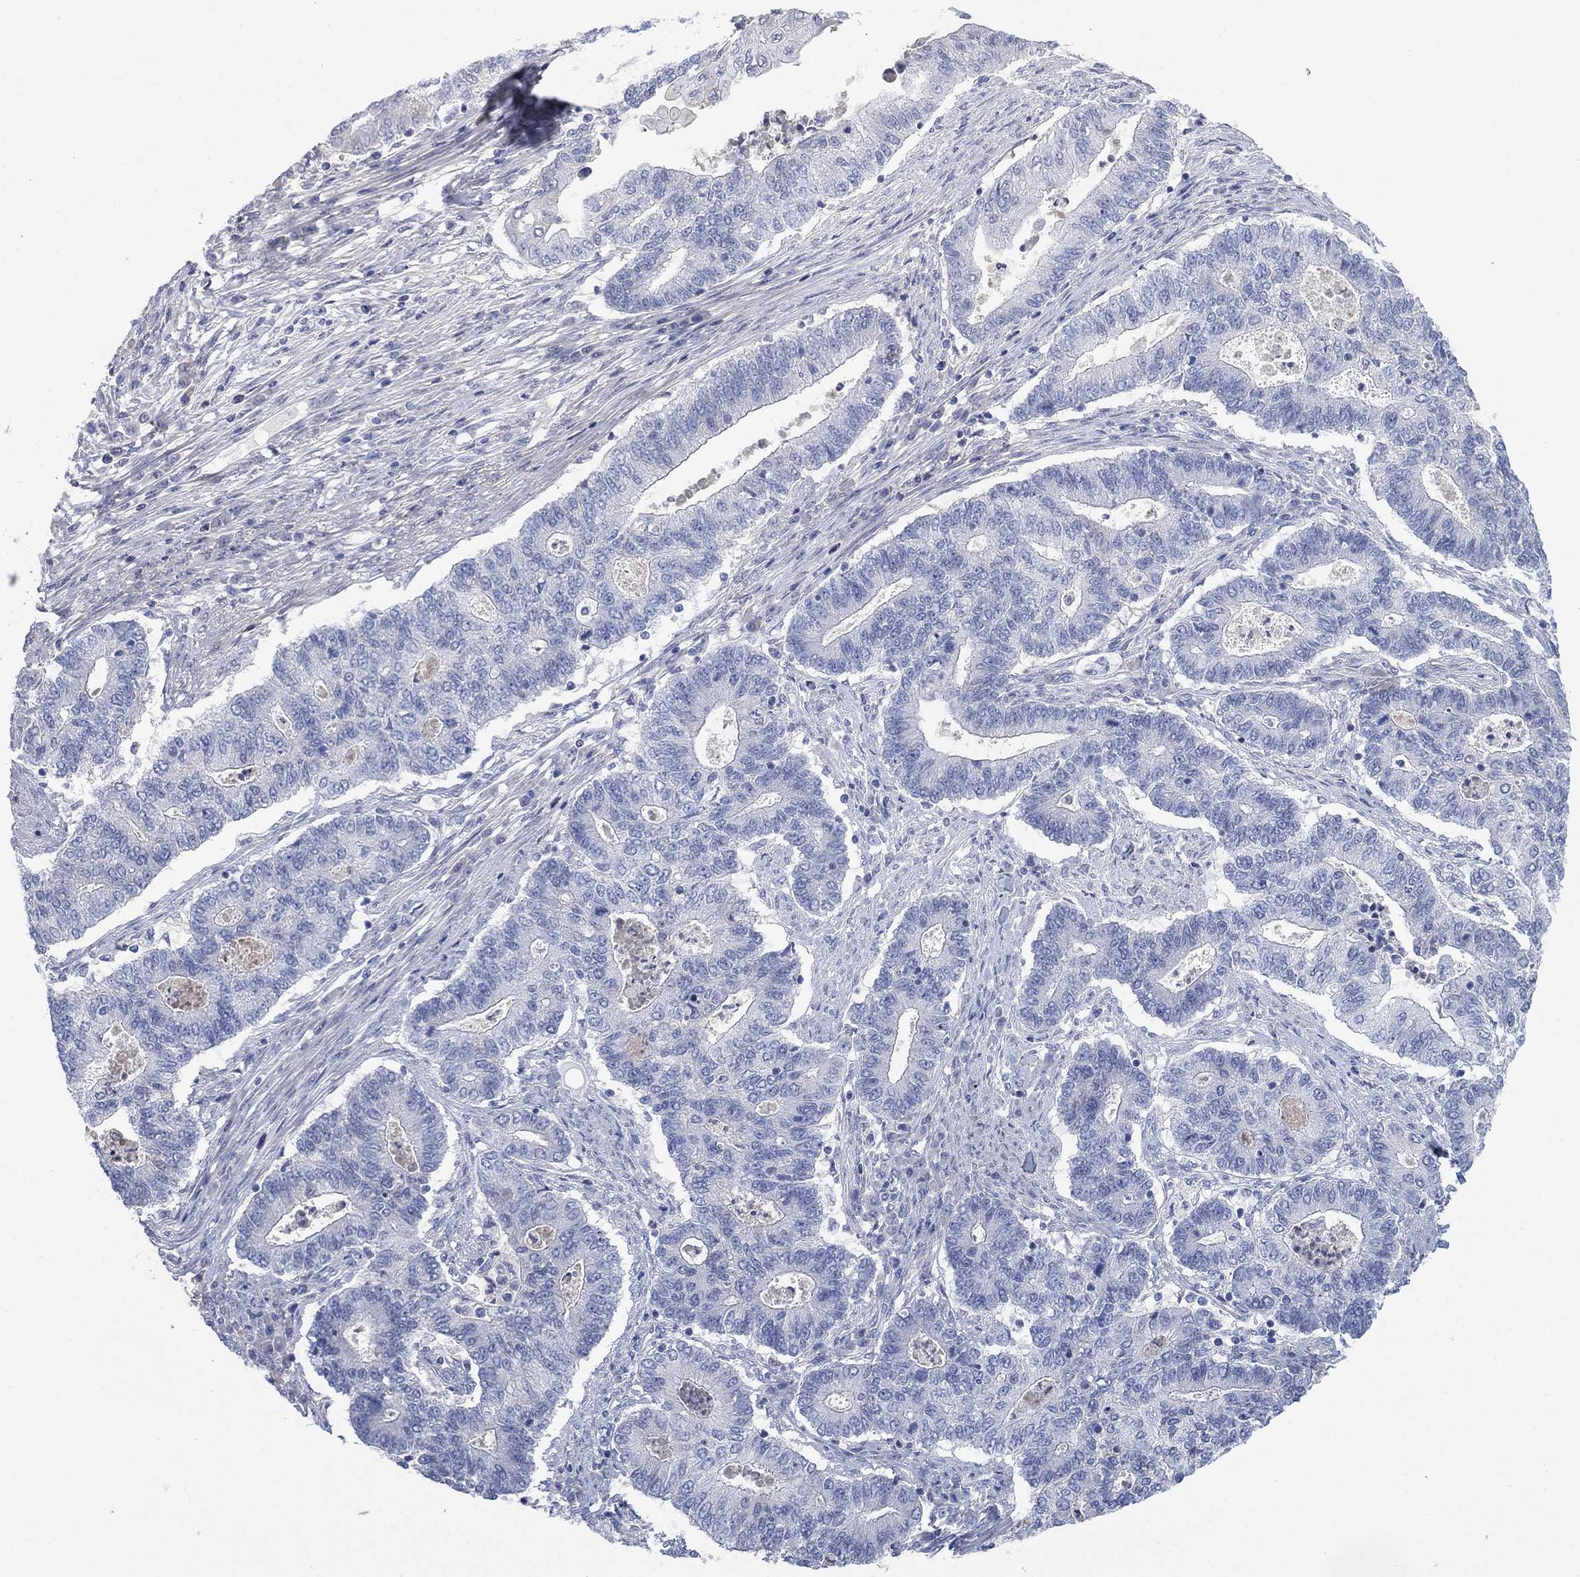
{"staining": {"intensity": "negative", "quantity": "none", "location": "none"}, "tissue": "endometrial cancer", "cell_type": "Tumor cells", "image_type": "cancer", "snomed": [{"axis": "morphology", "description": "Adenocarcinoma, NOS"}, {"axis": "topography", "description": "Uterus"}, {"axis": "topography", "description": "Endometrium"}], "caption": "IHC image of neoplastic tissue: human endometrial cancer (adenocarcinoma) stained with DAB demonstrates no significant protein expression in tumor cells. Nuclei are stained in blue.", "gene": "TMEM249", "patient": {"sex": "female", "age": 54}}